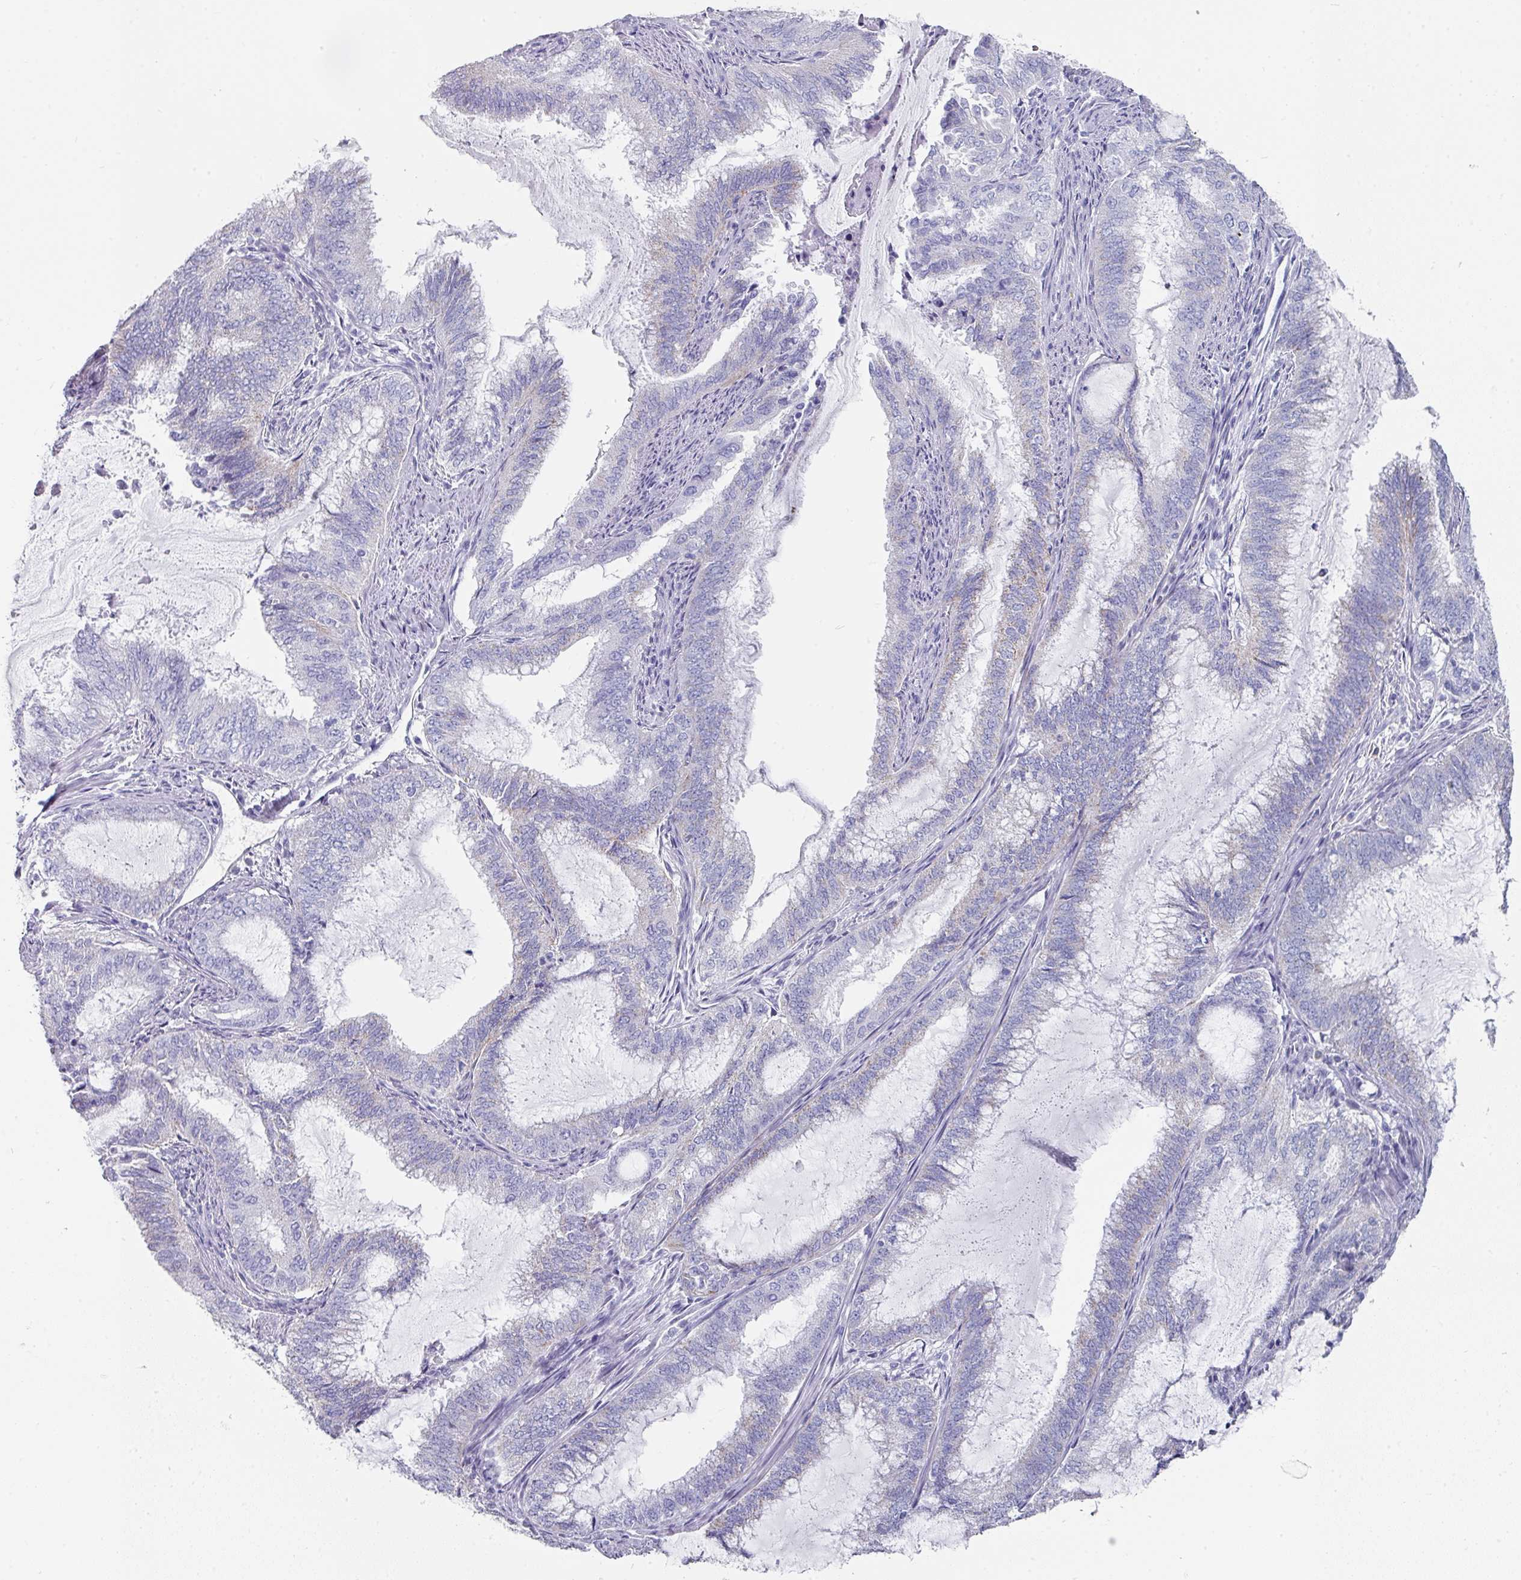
{"staining": {"intensity": "negative", "quantity": "none", "location": "none"}, "tissue": "endometrial cancer", "cell_type": "Tumor cells", "image_type": "cancer", "snomed": [{"axis": "morphology", "description": "Adenocarcinoma, NOS"}, {"axis": "topography", "description": "Endometrium"}], "caption": "This is an immunohistochemistry (IHC) micrograph of human endometrial cancer (adenocarcinoma). There is no staining in tumor cells.", "gene": "SETBP1", "patient": {"sex": "female", "age": 51}}